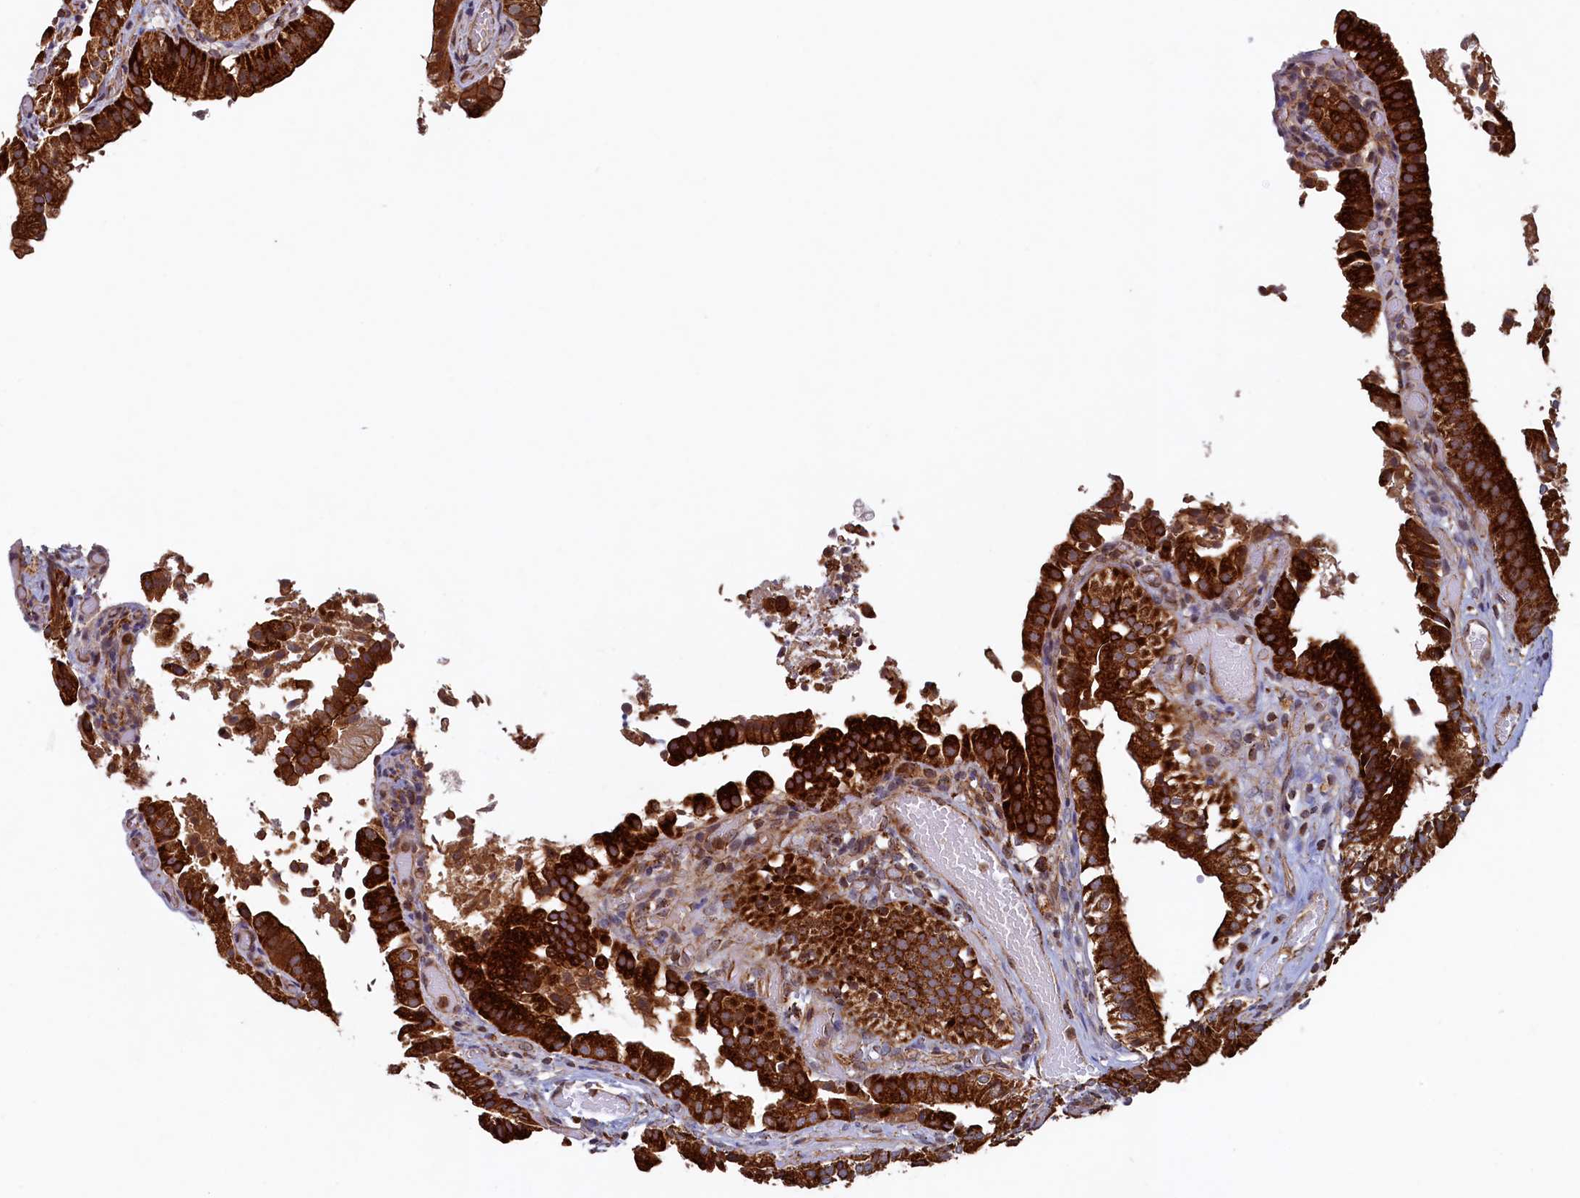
{"staining": {"intensity": "strong", "quantity": ">75%", "location": "cytoplasmic/membranous"}, "tissue": "gallbladder", "cell_type": "Glandular cells", "image_type": "normal", "snomed": [{"axis": "morphology", "description": "Normal tissue, NOS"}, {"axis": "topography", "description": "Gallbladder"}], "caption": "A brown stain highlights strong cytoplasmic/membranous positivity of a protein in glandular cells of unremarkable human gallbladder. The protein of interest is shown in brown color, while the nuclei are stained blue.", "gene": "UBE3B", "patient": {"sex": "female", "age": 47}}